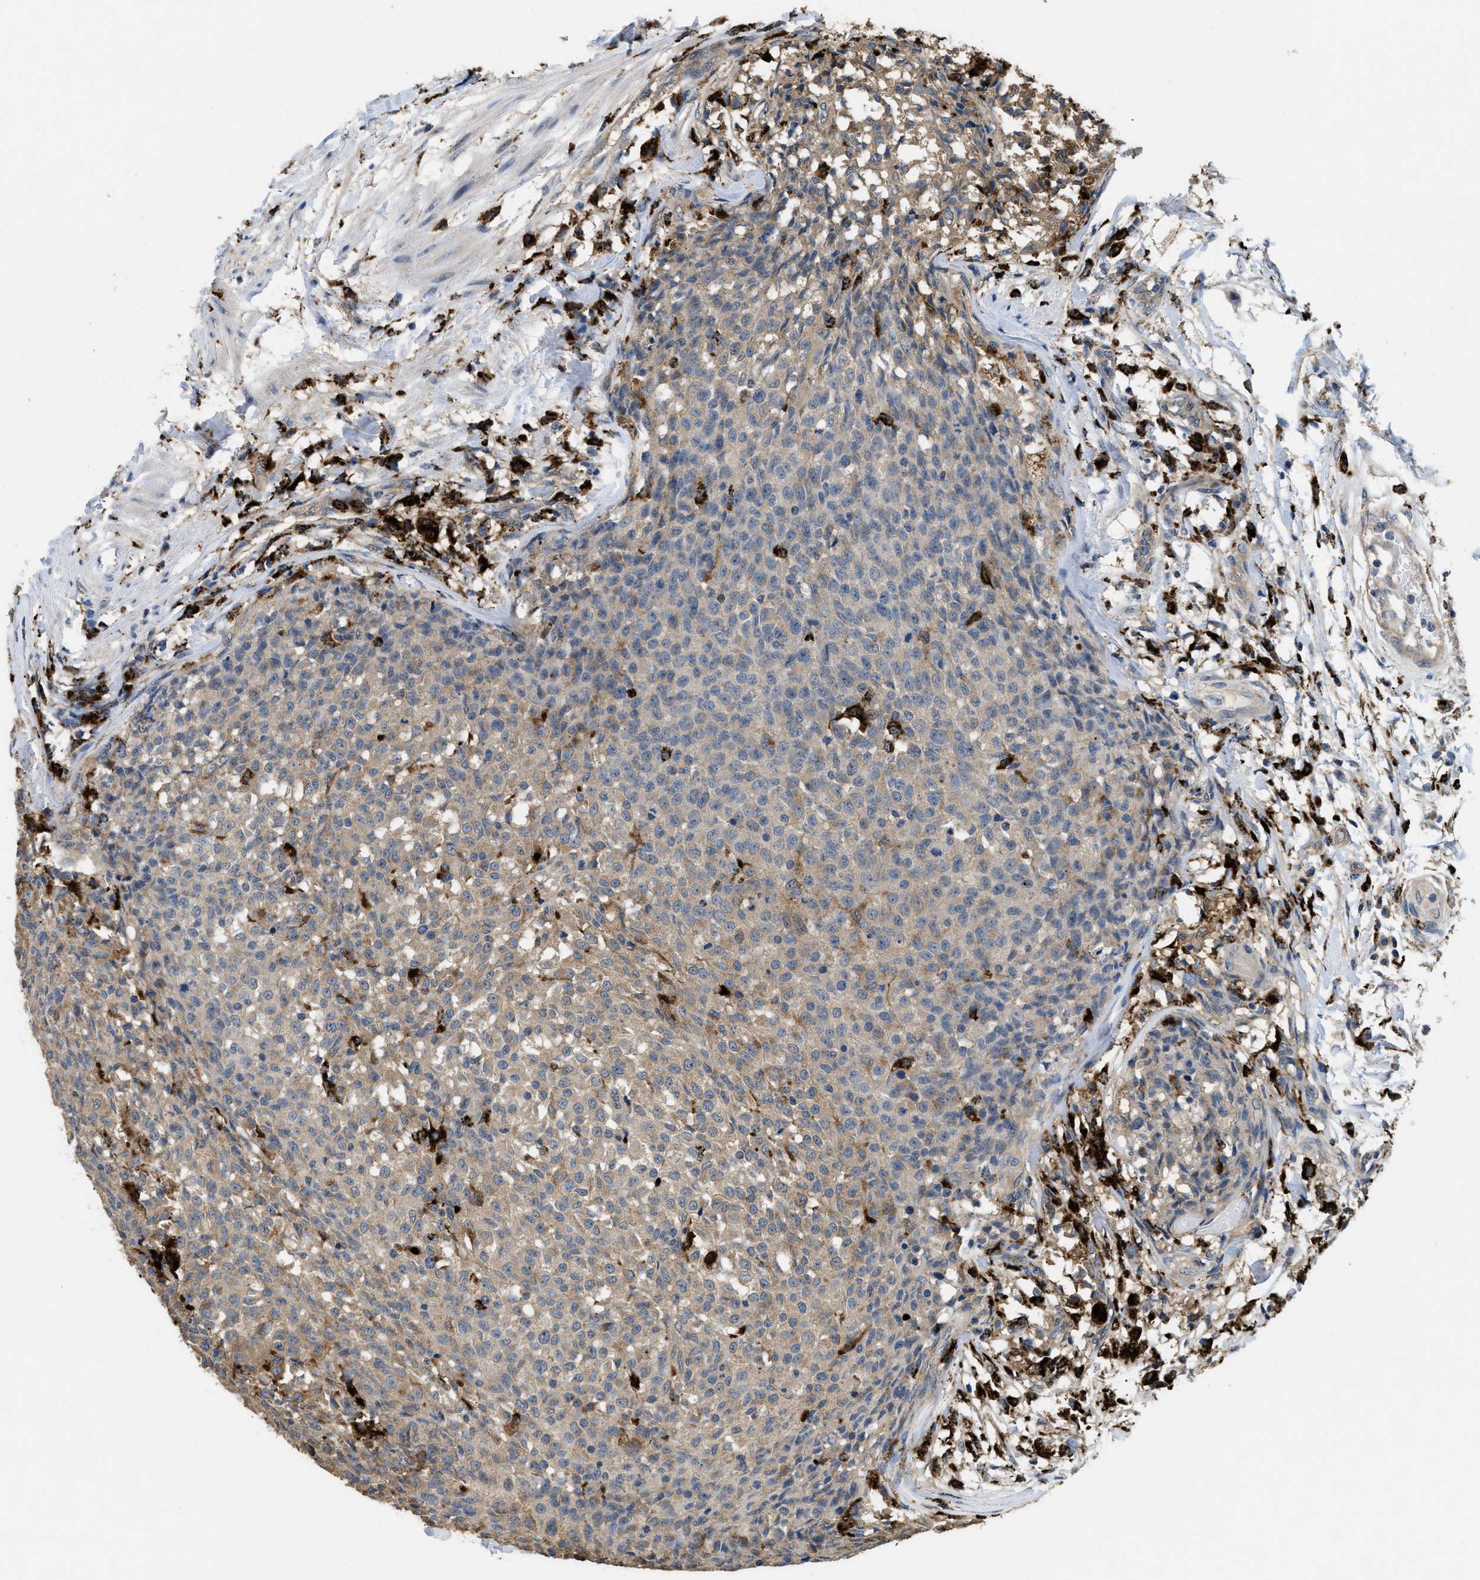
{"staining": {"intensity": "weak", "quantity": ">75%", "location": "cytoplasmic/membranous"}, "tissue": "testis cancer", "cell_type": "Tumor cells", "image_type": "cancer", "snomed": [{"axis": "morphology", "description": "Seminoma, NOS"}, {"axis": "topography", "description": "Testis"}], "caption": "The image reveals immunohistochemical staining of testis cancer. There is weak cytoplasmic/membranous staining is seen in approximately >75% of tumor cells.", "gene": "BMPR2", "patient": {"sex": "male", "age": 59}}